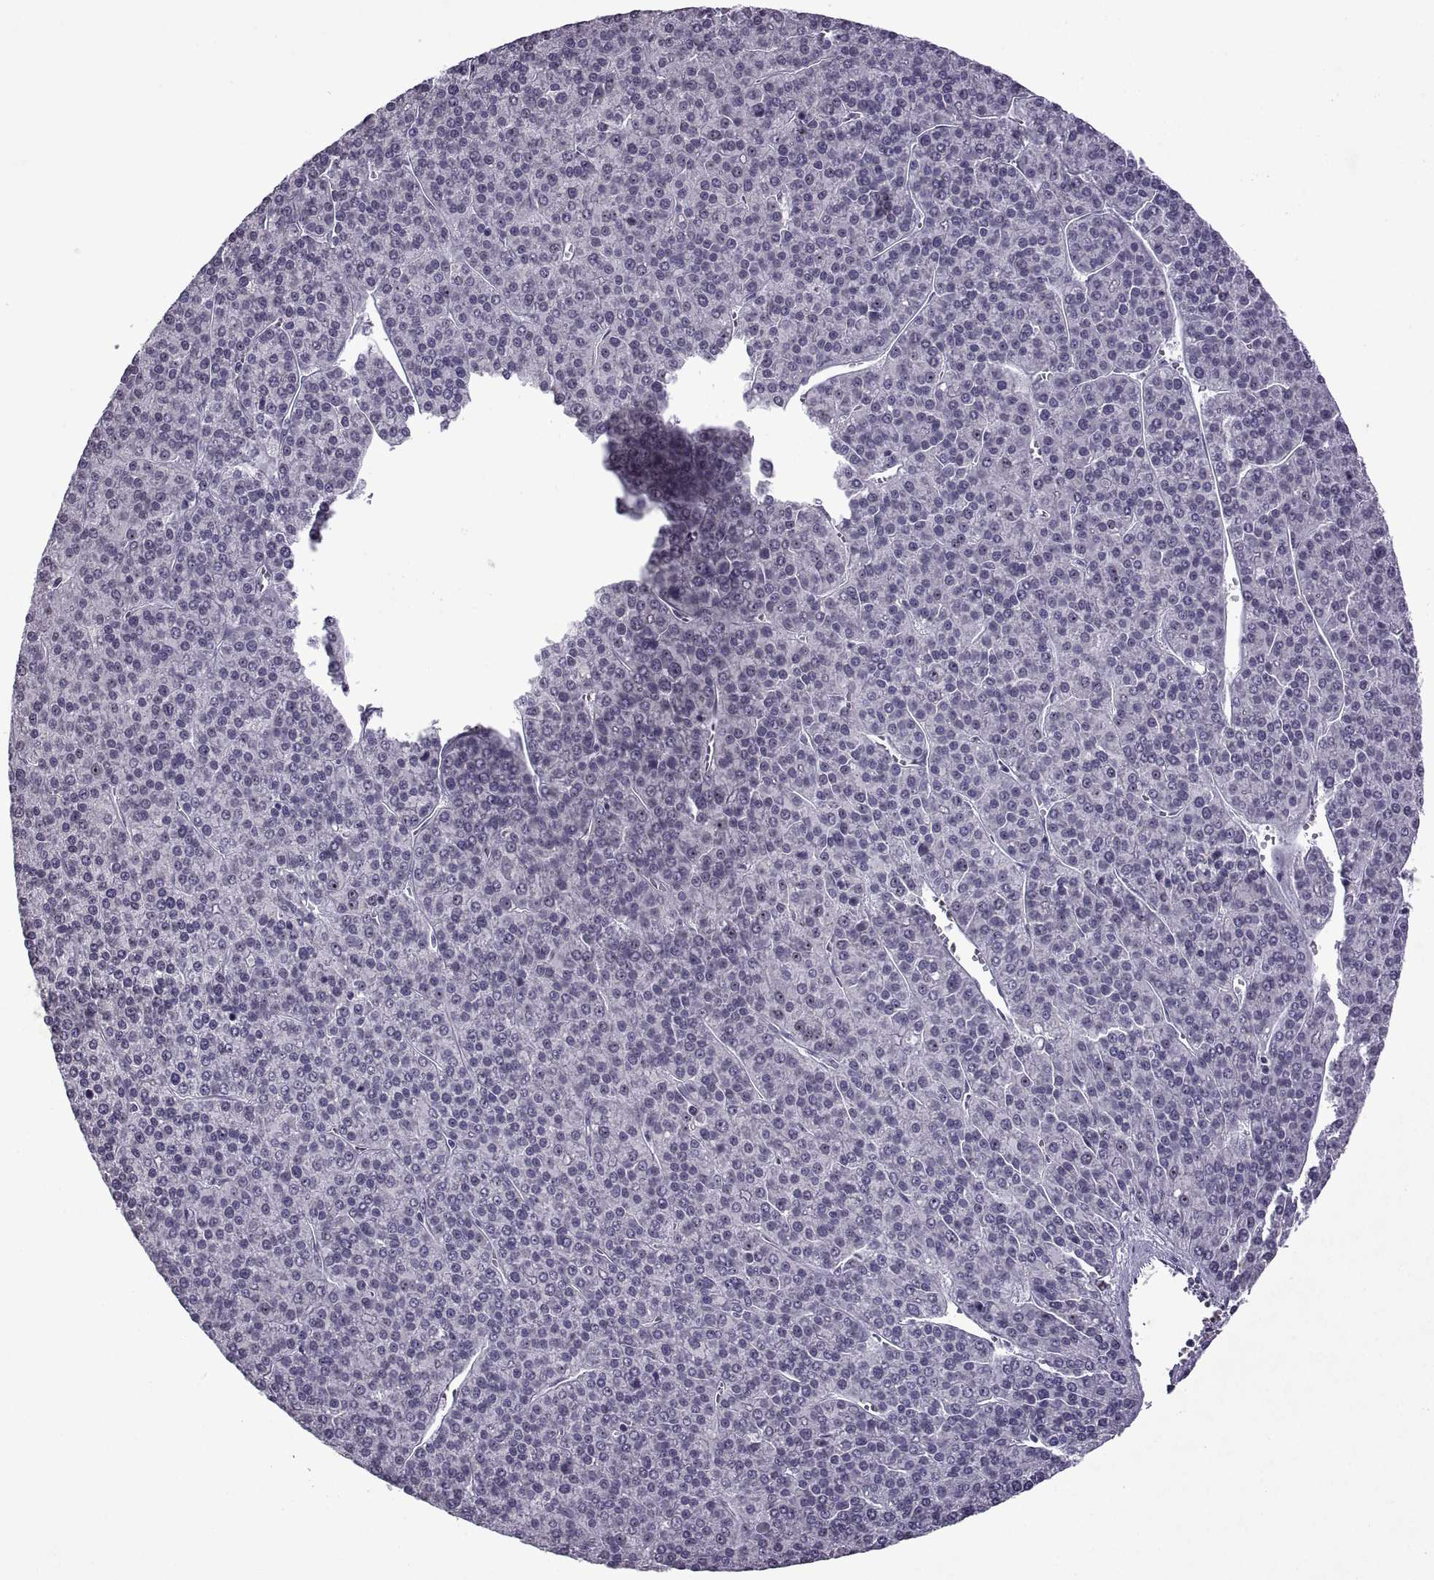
{"staining": {"intensity": "negative", "quantity": "none", "location": "none"}, "tissue": "liver cancer", "cell_type": "Tumor cells", "image_type": "cancer", "snomed": [{"axis": "morphology", "description": "Carcinoma, Hepatocellular, NOS"}, {"axis": "topography", "description": "Liver"}], "caption": "Liver hepatocellular carcinoma stained for a protein using IHC exhibits no staining tumor cells.", "gene": "SINHCAF", "patient": {"sex": "female", "age": 58}}